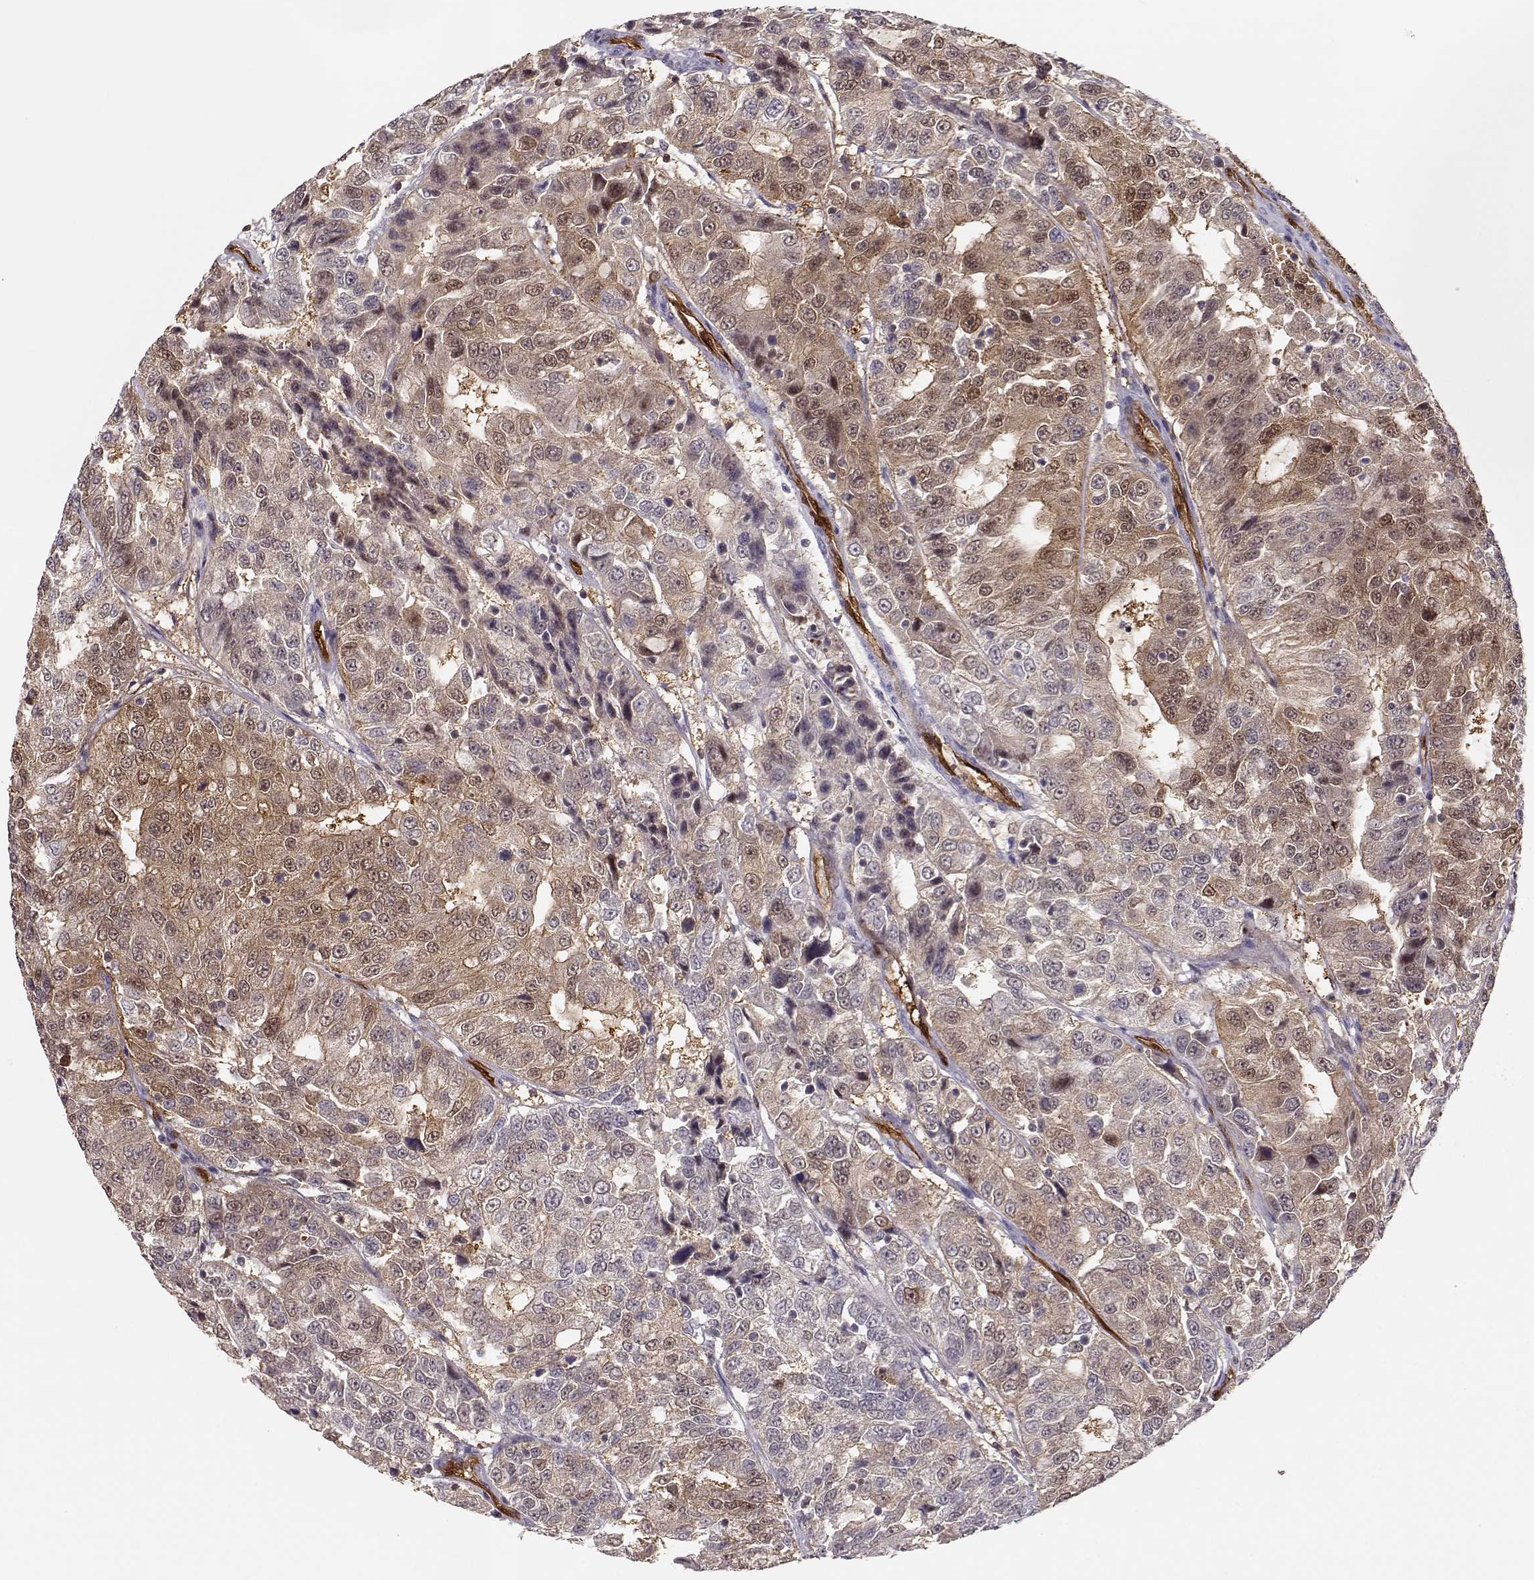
{"staining": {"intensity": "weak", "quantity": ">75%", "location": "cytoplasmic/membranous"}, "tissue": "urothelial cancer", "cell_type": "Tumor cells", "image_type": "cancer", "snomed": [{"axis": "morphology", "description": "Urothelial carcinoma, NOS"}, {"axis": "morphology", "description": "Urothelial carcinoma, High grade"}, {"axis": "topography", "description": "Urinary bladder"}], "caption": "A low amount of weak cytoplasmic/membranous staining is seen in approximately >75% of tumor cells in urothelial cancer tissue.", "gene": "PNP", "patient": {"sex": "female", "age": 73}}